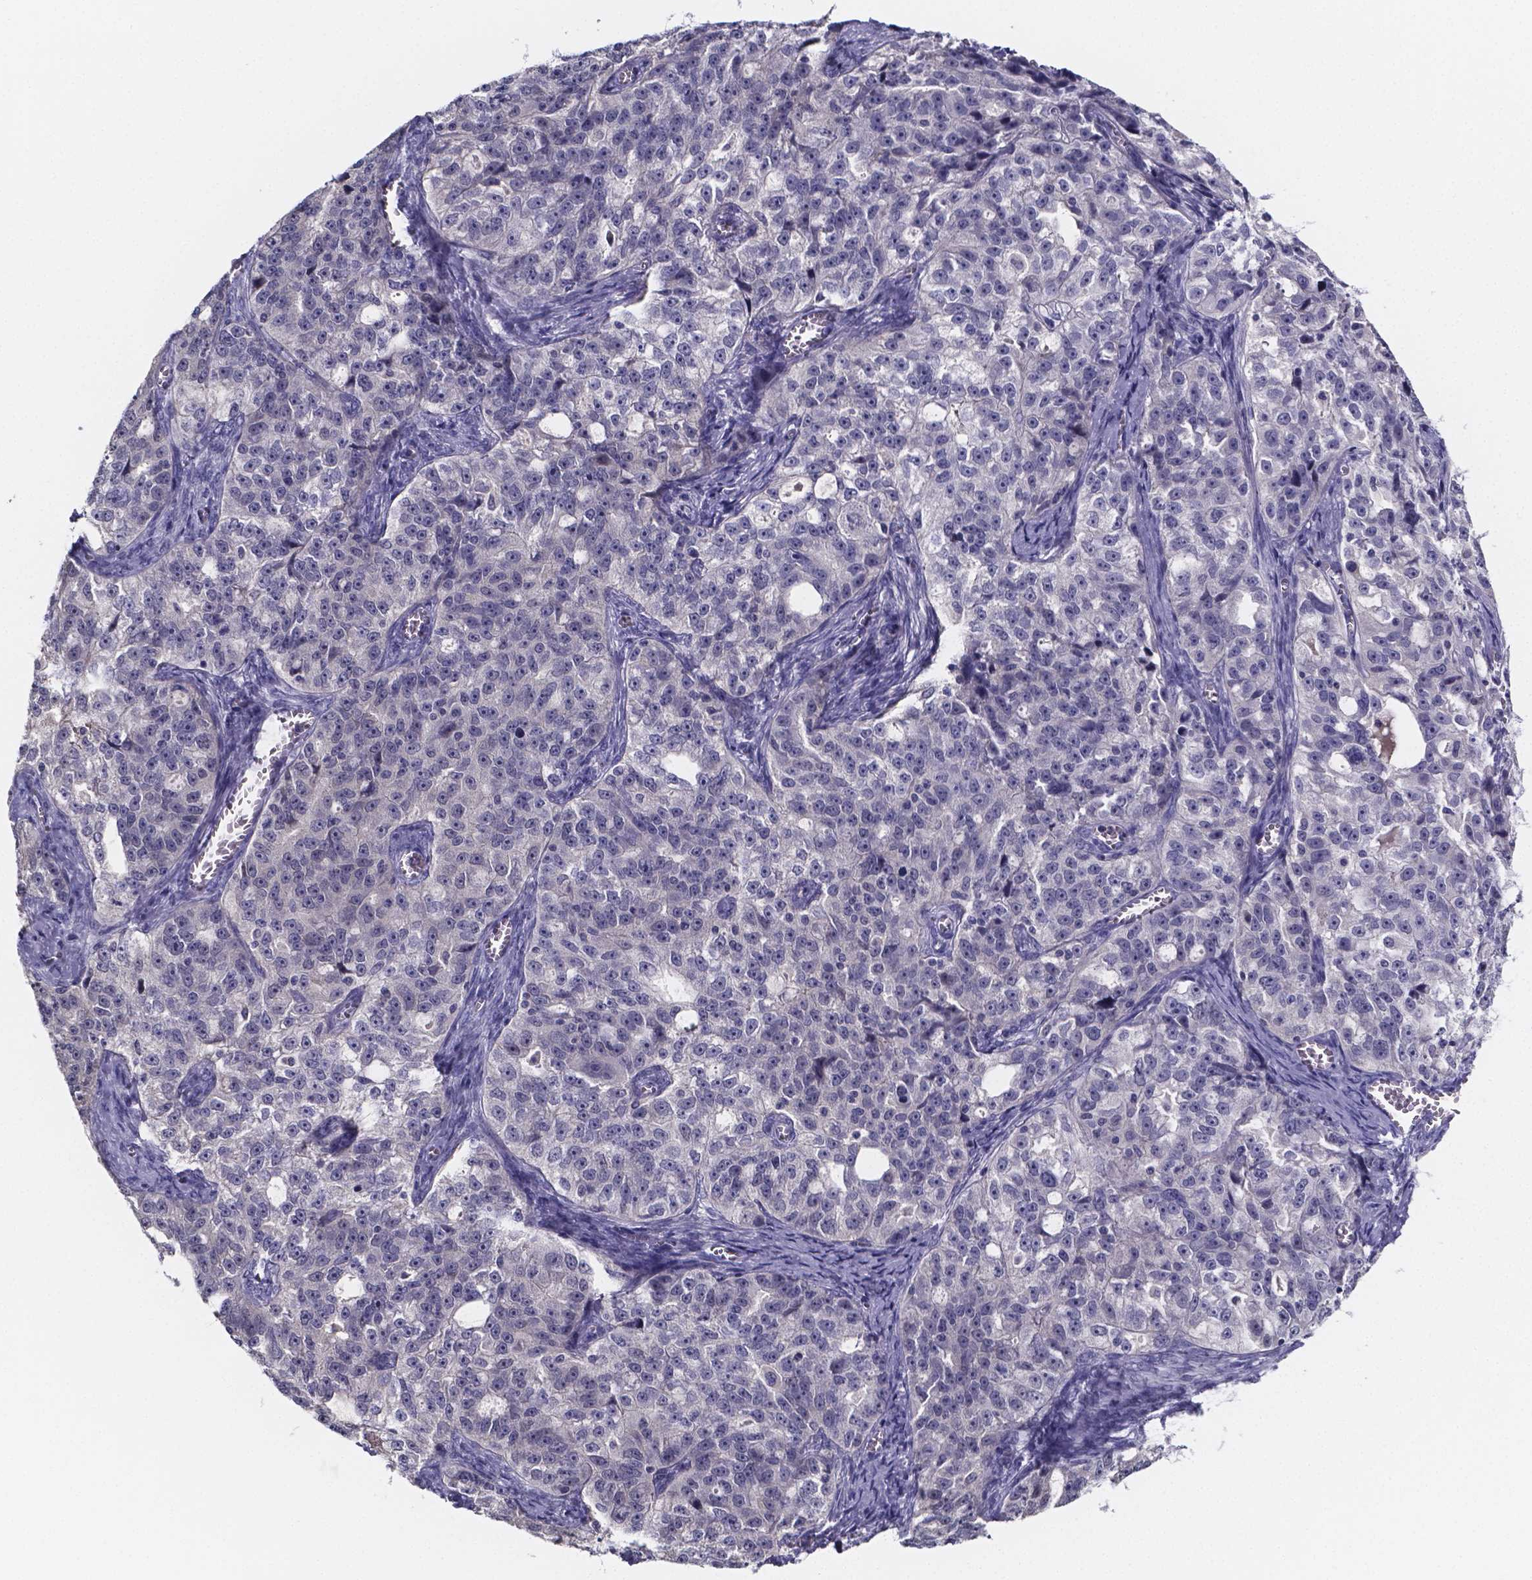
{"staining": {"intensity": "negative", "quantity": "none", "location": "none"}, "tissue": "ovarian cancer", "cell_type": "Tumor cells", "image_type": "cancer", "snomed": [{"axis": "morphology", "description": "Cystadenocarcinoma, serous, NOS"}, {"axis": "topography", "description": "Ovary"}], "caption": "Immunohistochemistry of human serous cystadenocarcinoma (ovarian) exhibits no staining in tumor cells.", "gene": "IZUMO1", "patient": {"sex": "female", "age": 51}}